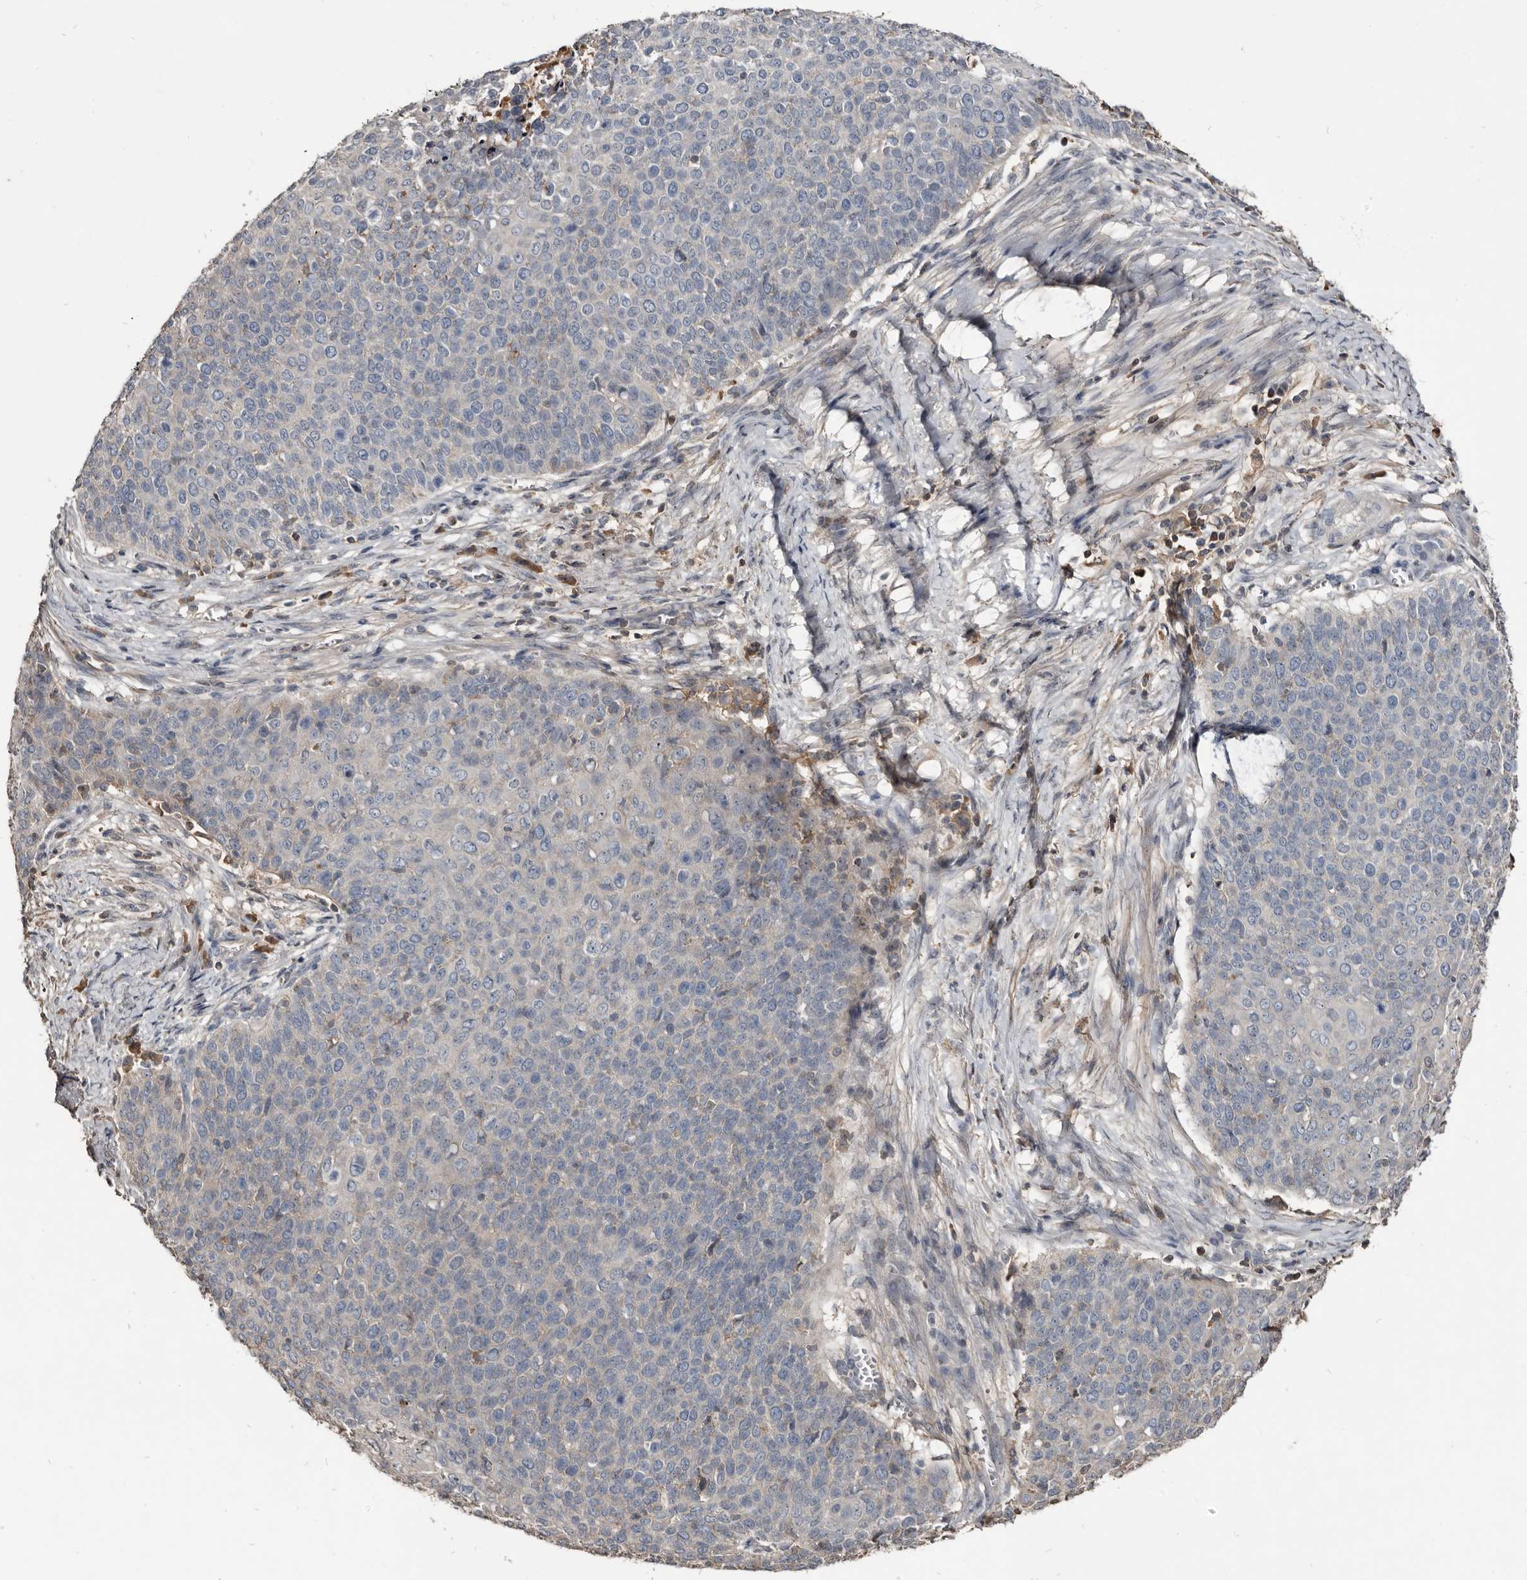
{"staining": {"intensity": "negative", "quantity": "none", "location": "none"}, "tissue": "cervical cancer", "cell_type": "Tumor cells", "image_type": "cancer", "snomed": [{"axis": "morphology", "description": "Squamous cell carcinoma, NOS"}, {"axis": "topography", "description": "Cervix"}], "caption": "Protein analysis of squamous cell carcinoma (cervical) demonstrates no significant expression in tumor cells.", "gene": "TTC39A", "patient": {"sex": "female", "age": 39}}